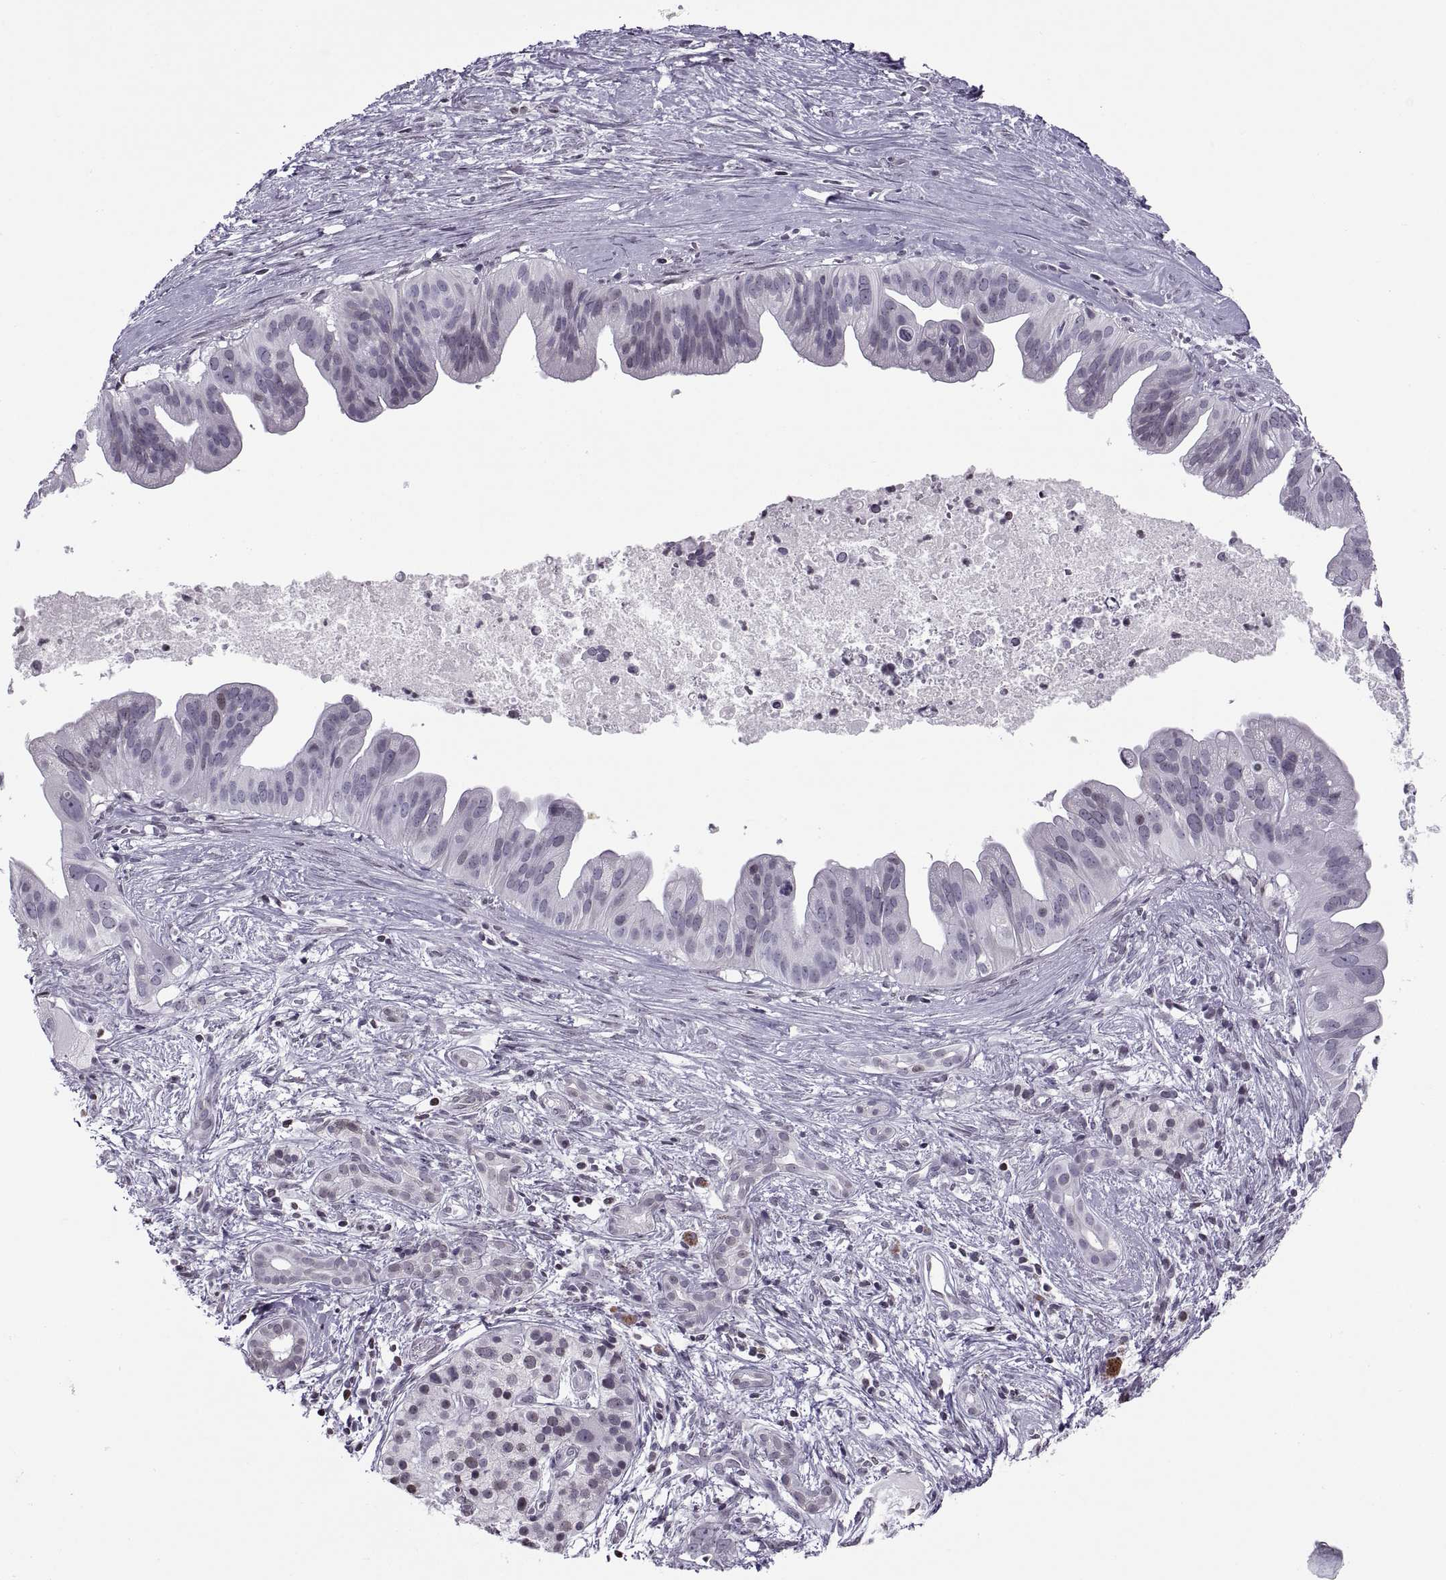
{"staining": {"intensity": "negative", "quantity": "none", "location": "none"}, "tissue": "pancreatic cancer", "cell_type": "Tumor cells", "image_type": "cancer", "snomed": [{"axis": "morphology", "description": "Adenocarcinoma, NOS"}, {"axis": "topography", "description": "Pancreas"}], "caption": "A photomicrograph of pancreatic cancer stained for a protein shows no brown staining in tumor cells.", "gene": "H1-8", "patient": {"sex": "male", "age": 61}}